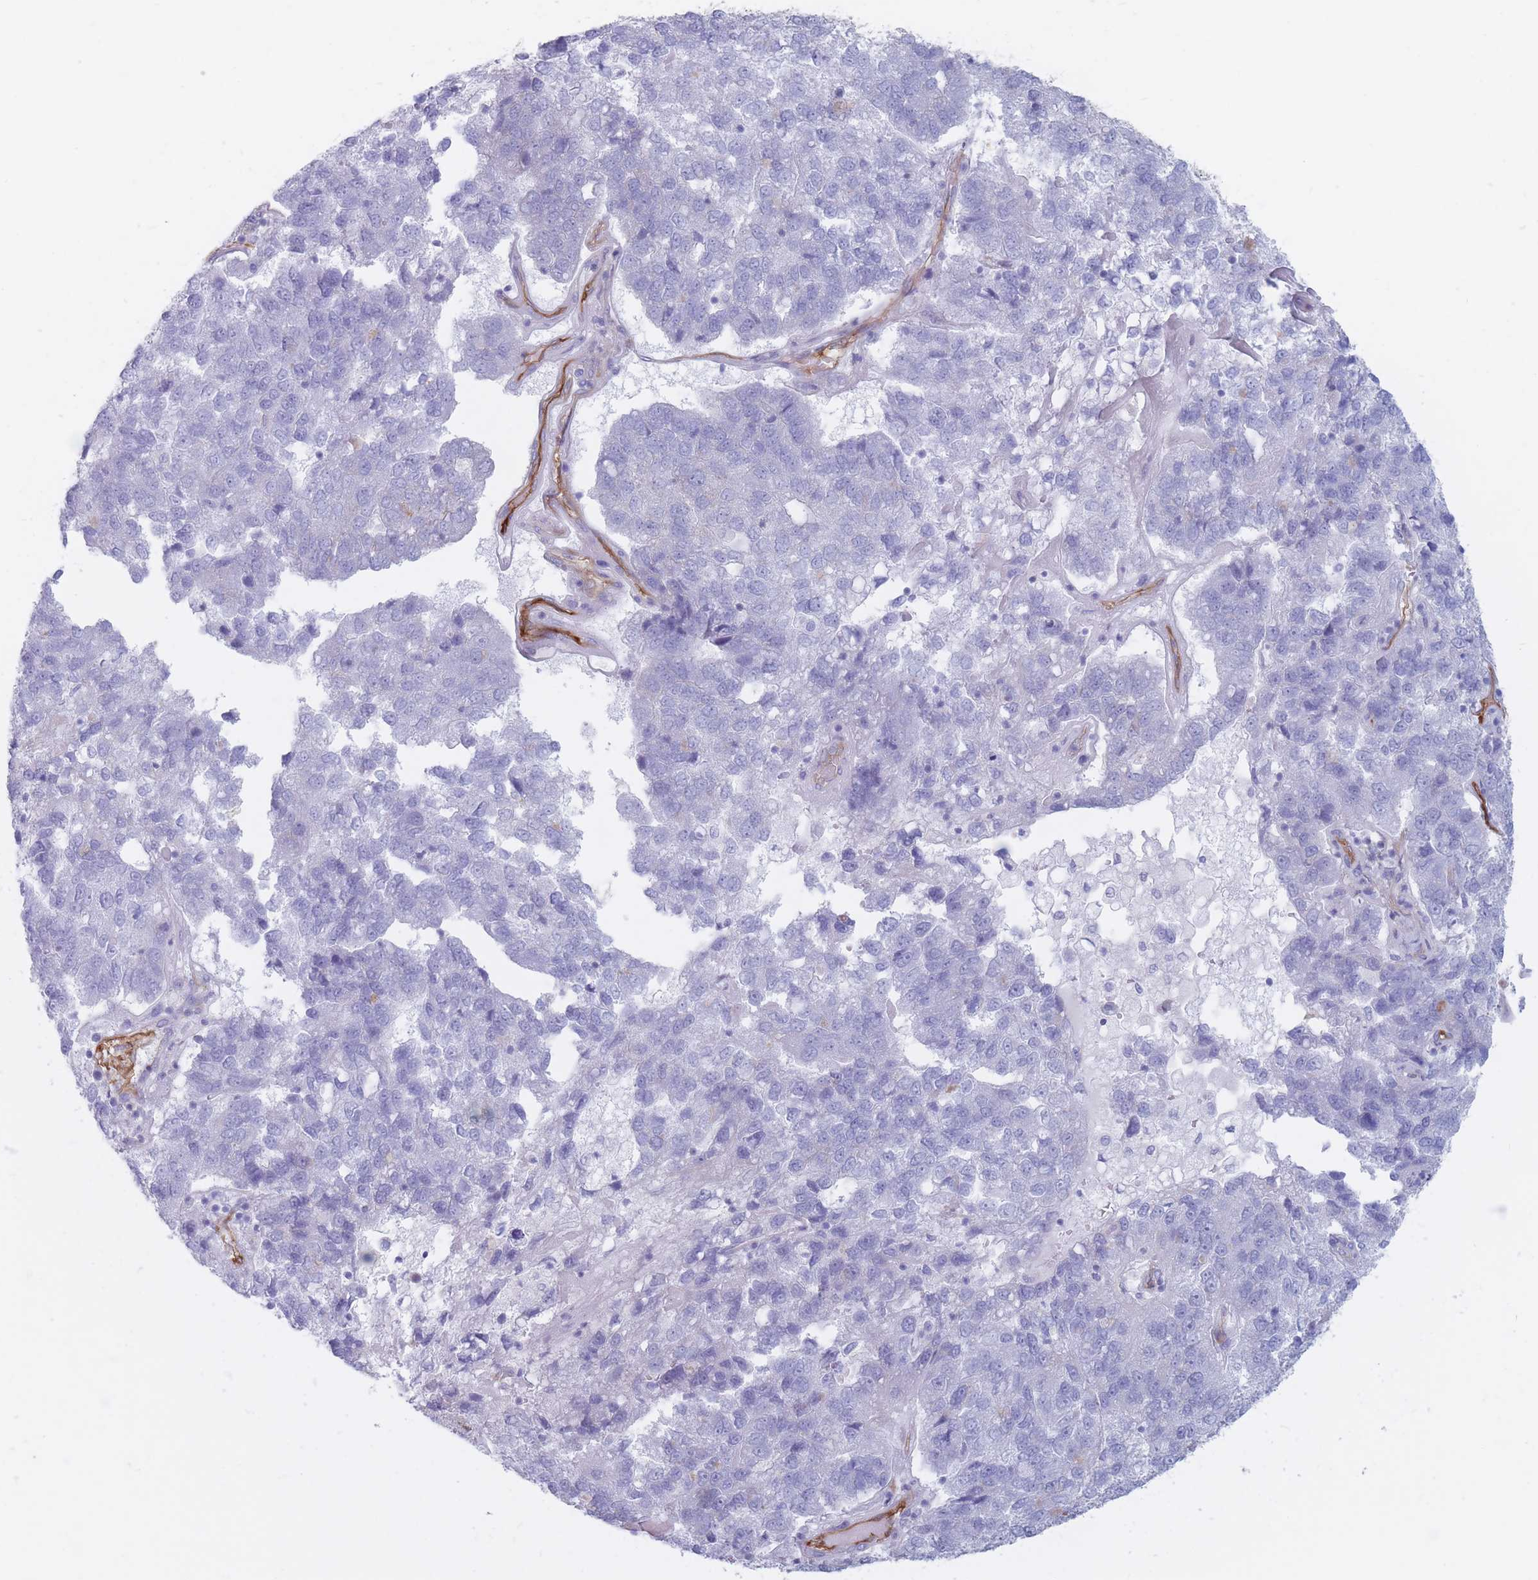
{"staining": {"intensity": "negative", "quantity": "none", "location": "none"}, "tissue": "pancreatic cancer", "cell_type": "Tumor cells", "image_type": "cancer", "snomed": [{"axis": "morphology", "description": "Adenocarcinoma, NOS"}, {"axis": "topography", "description": "Pancreas"}], "caption": "Tumor cells are negative for brown protein staining in adenocarcinoma (pancreatic).", "gene": "PLPP1", "patient": {"sex": "female", "age": 61}}